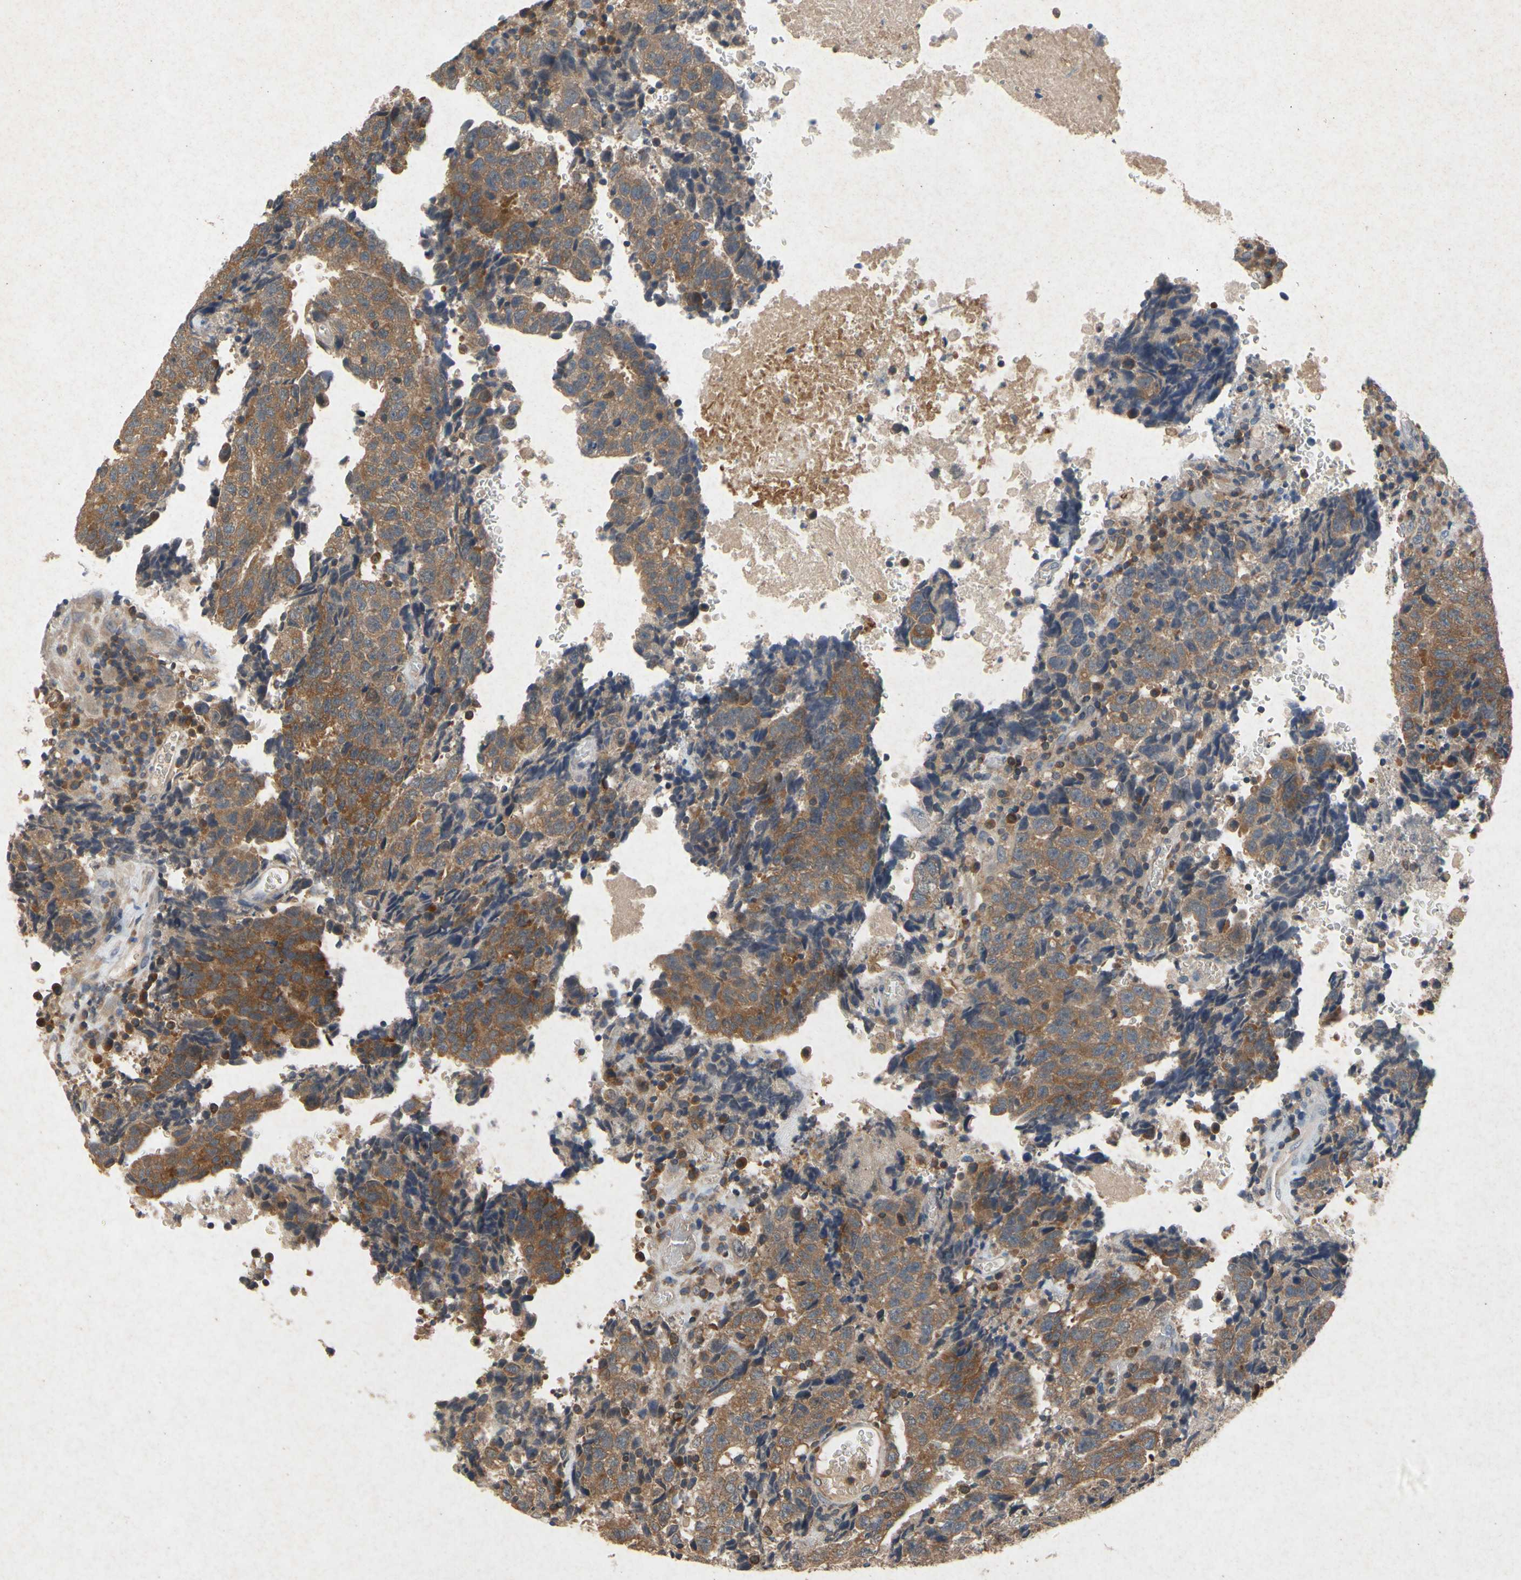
{"staining": {"intensity": "moderate", "quantity": ">75%", "location": "cytoplasmic/membranous"}, "tissue": "testis cancer", "cell_type": "Tumor cells", "image_type": "cancer", "snomed": [{"axis": "morphology", "description": "Necrosis, NOS"}, {"axis": "morphology", "description": "Carcinoma, Embryonal, NOS"}, {"axis": "topography", "description": "Testis"}], "caption": "Testis embryonal carcinoma stained with DAB (3,3'-diaminobenzidine) immunohistochemistry shows medium levels of moderate cytoplasmic/membranous staining in approximately >75% of tumor cells.", "gene": "RPS6KA1", "patient": {"sex": "male", "age": 19}}